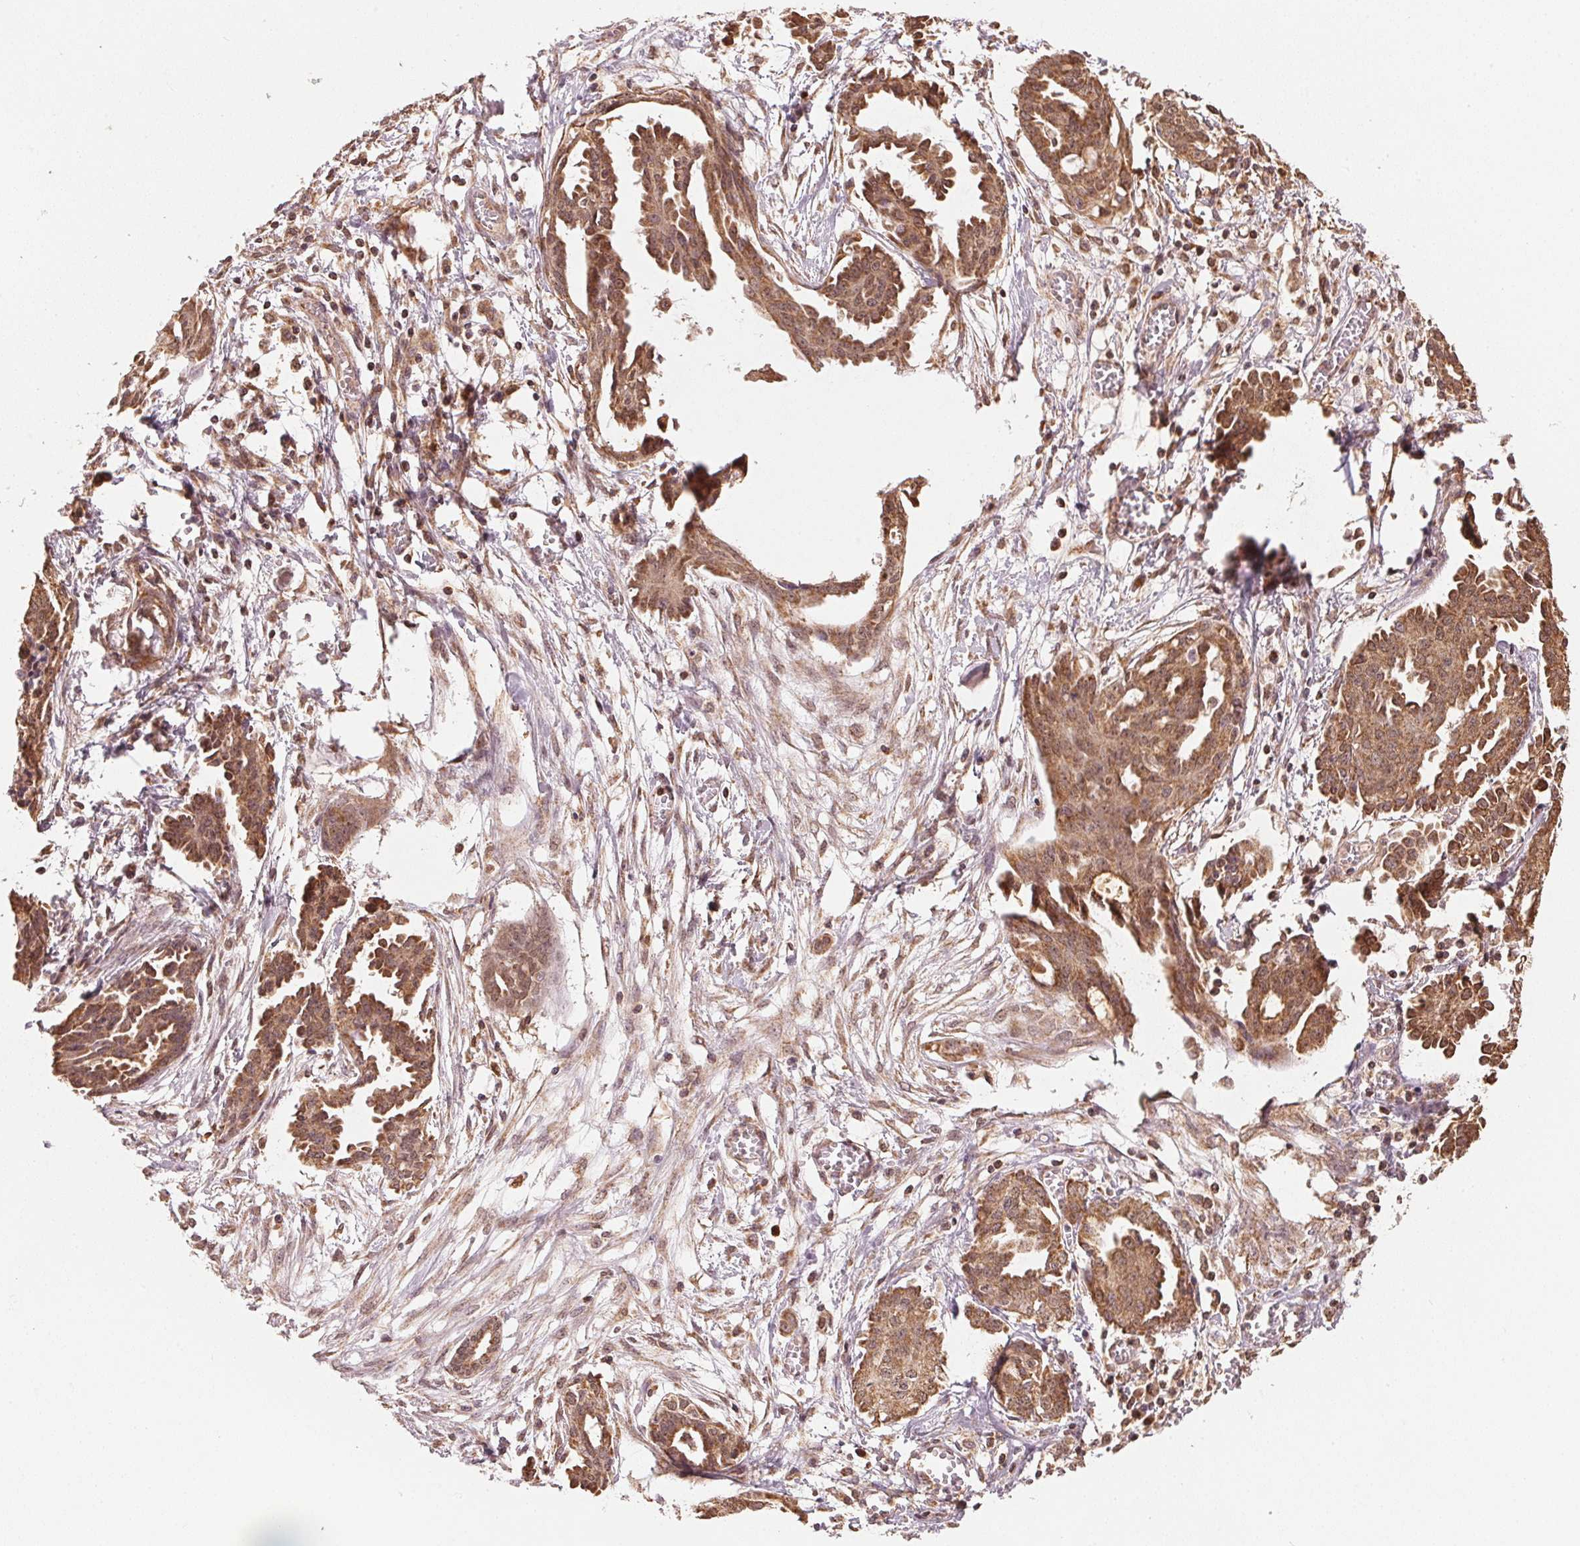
{"staining": {"intensity": "strong", "quantity": ">75%", "location": "cytoplasmic/membranous"}, "tissue": "ovarian cancer", "cell_type": "Tumor cells", "image_type": "cancer", "snomed": [{"axis": "morphology", "description": "Cystadenocarcinoma, serous, NOS"}, {"axis": "topography", "description": "Ovary"}], "caption": "Ovarian cancer was stained to show a protein in brown. There is high levels of strong cytoplasmic/membranous expression in approximately >75% of tumor cells. The staining was performed using DAB to visualize the protein expression in brown, while the nuclei were stained in blue with hematoxylin (Magnification: 20x).", "gene": "ARHGAP6", "patient": {"sex": "female", "age": 71}}